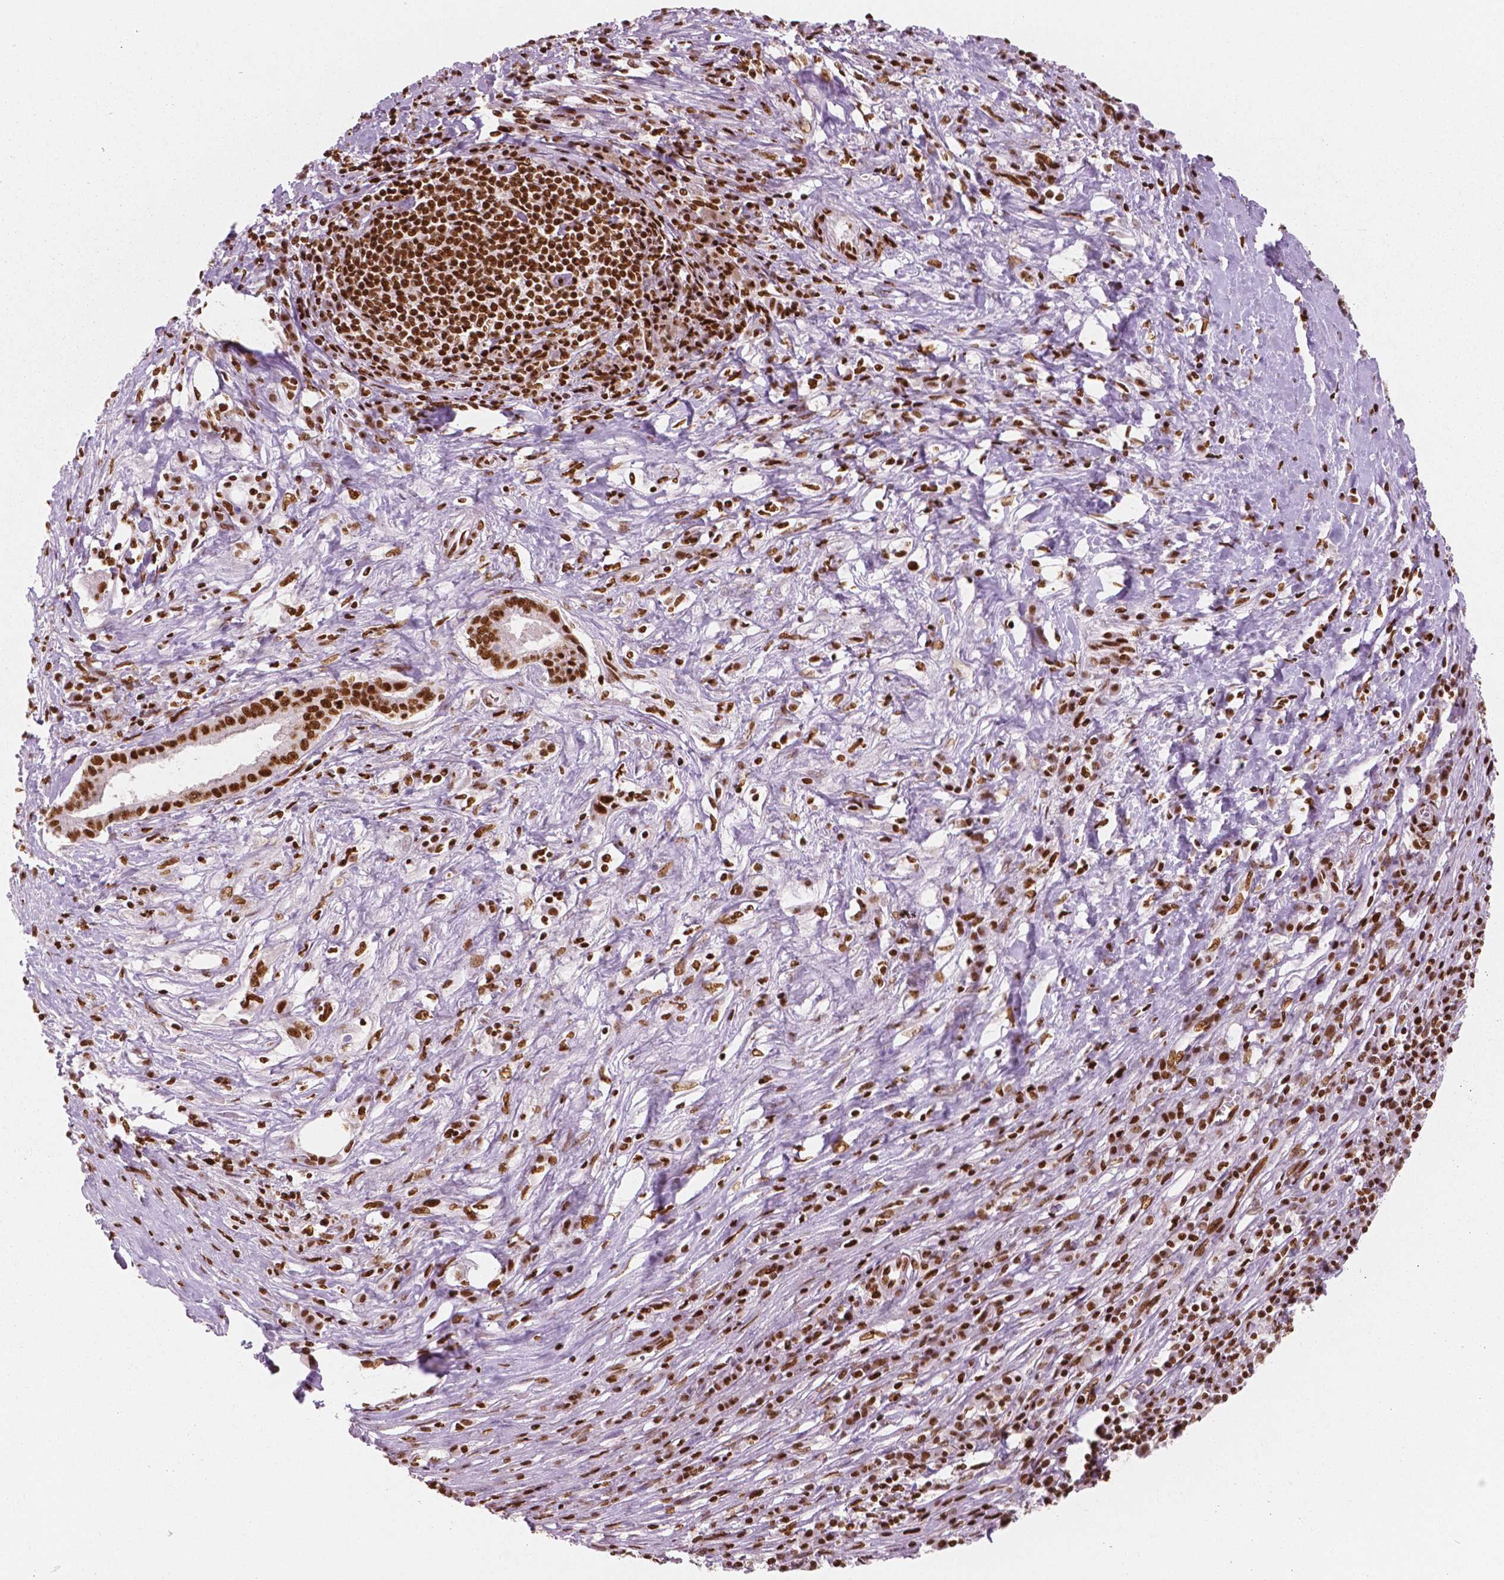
{"staining": {"intensity": "strong", "quantity": ">75%", "location": "nuclear"}, "tissue": "pancreatic cancer", "cell_type": "Tumor cells", "image_type": "cancer", "snomed": [{"axis": "morphology", "description": "Adenocarcinoma, NOS"}, {"axis": "topography", "description": "Pancreas"}], "caption": "Human pancreatic cancer stained with a protein marker exhibits strong staining in tumor cells.", "gene": "BRD4", "patient": {"sex": "male", "age": 63}}